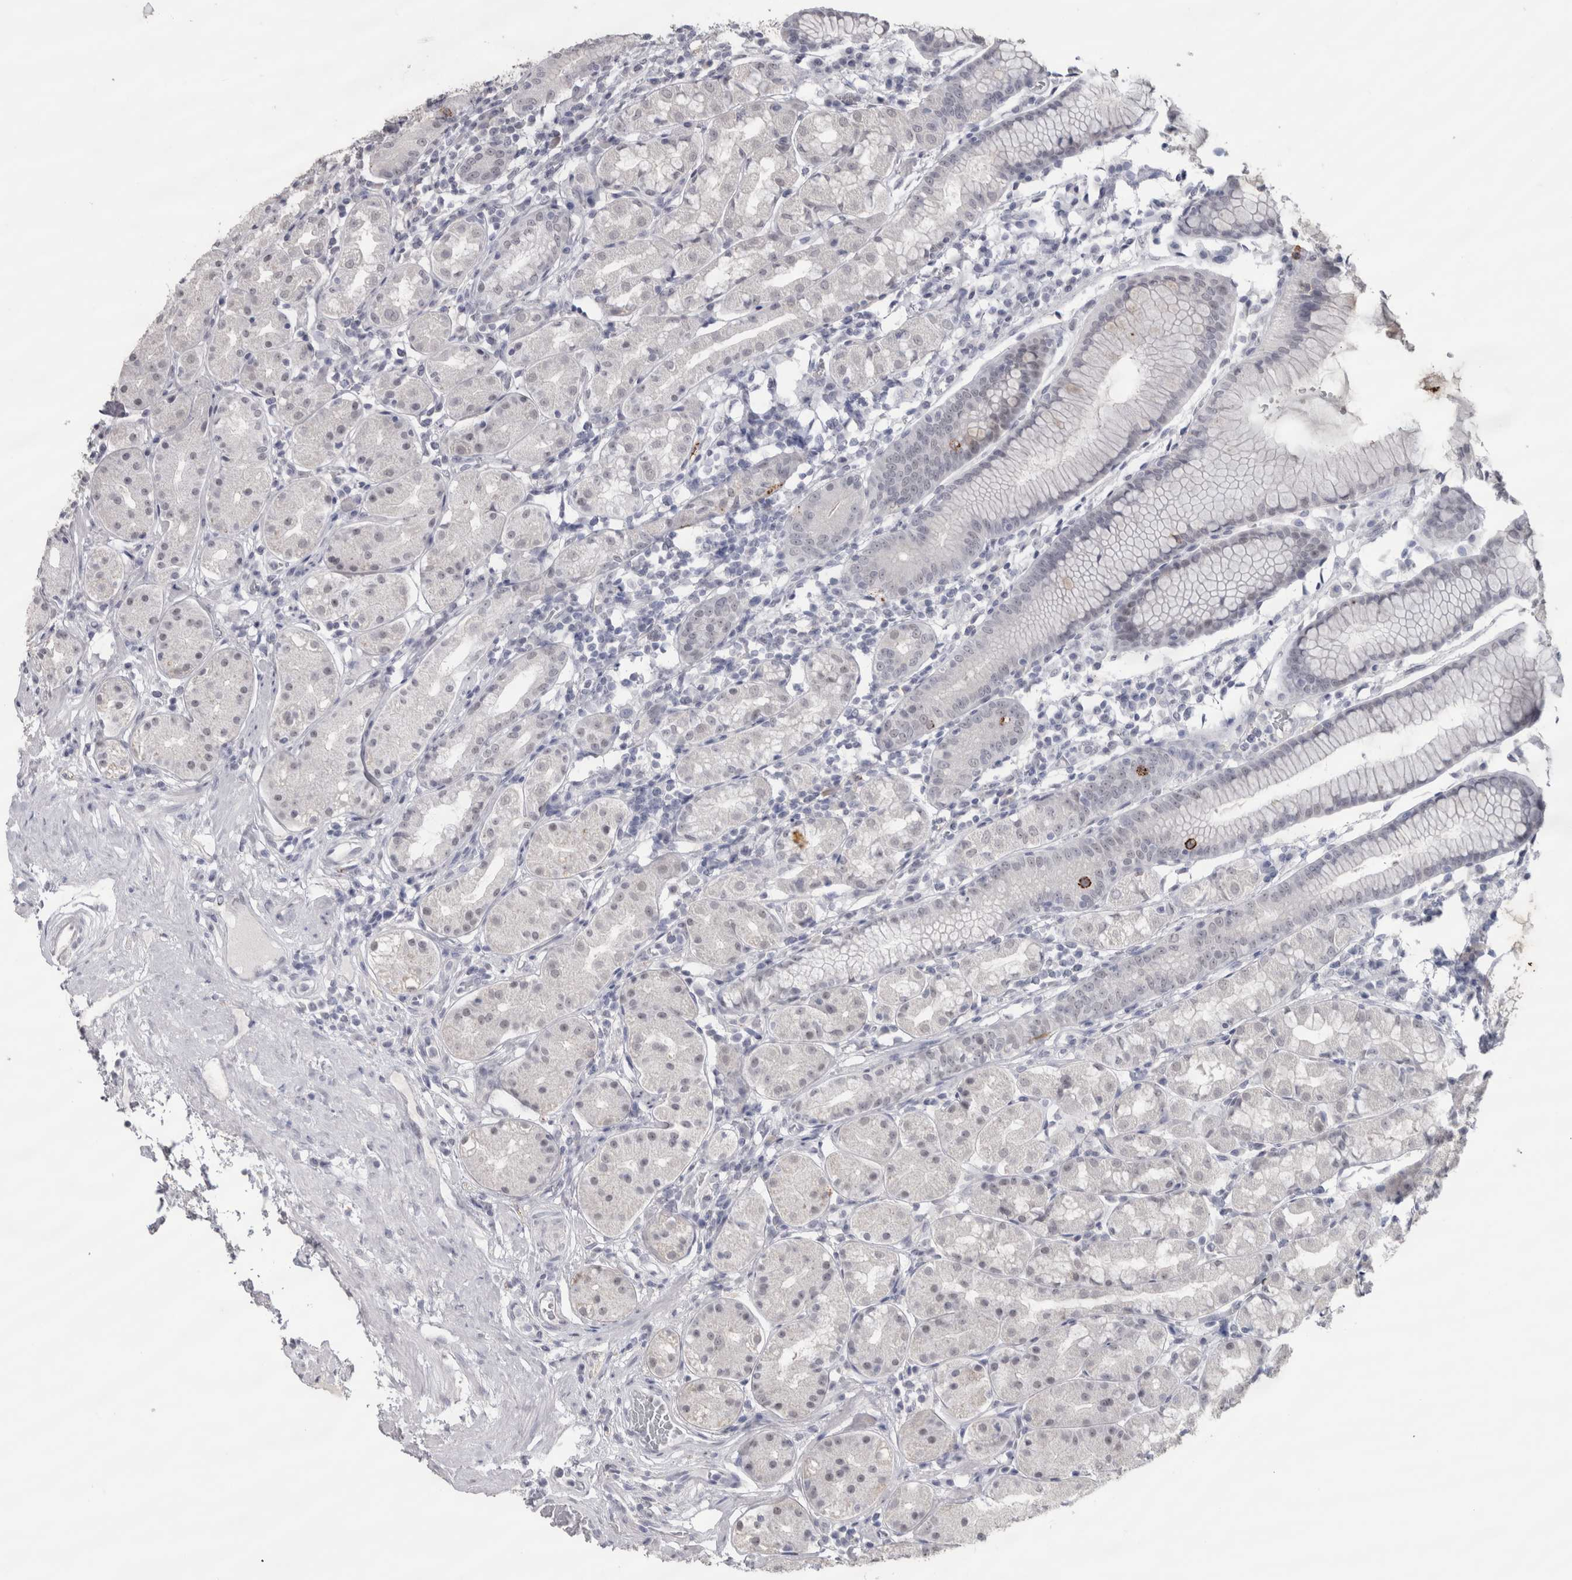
{"staining": {"intensity": "strong", "quantity": "<25%", "location": "cytoplasmic/membranous,nuclear"}, "tissue": "stomach", "cell_type": "Glandular cells", "image_type": "normal", "snomed": [{"axis": "morphology", "description": "Normal tissue, NOS"}, {"axis": "topography", "description": "Stomach, lower"}], "caption": "This histopathology image exhibits immunohistochemistry staining of benign stomach, with medium strong cytoplasmic/membranous,nuclear expression in approximately <25% of glandular cells.", "gene": "CDH17", "patient": {"sex": "female", "age": 56}}